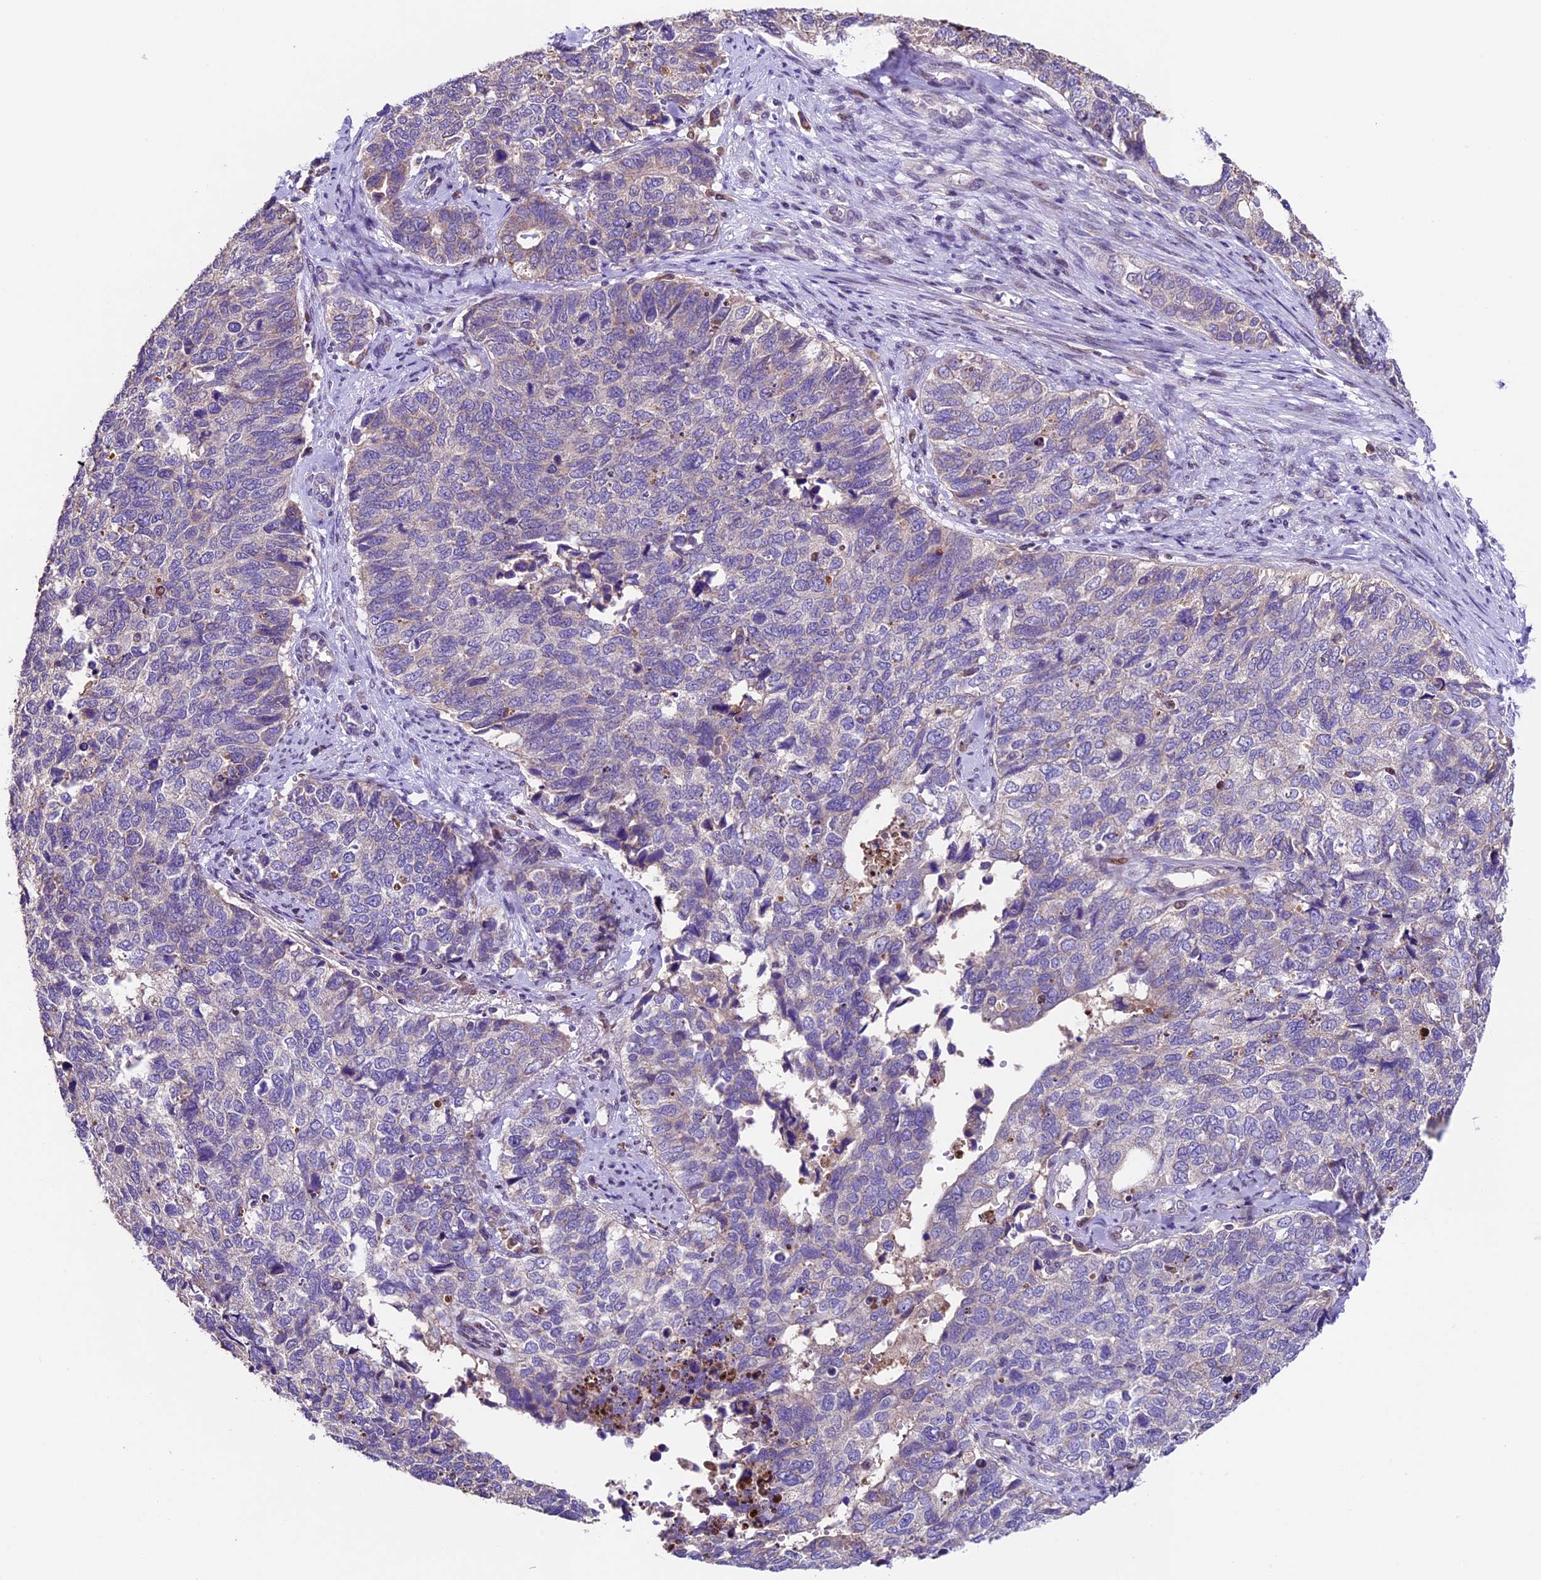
{"staining": {"intensity": "weak", "quantity": "<25%", "location": "cytoplasmic/membranous"}, "tissue": "cervical cancer", "cell_type": "Tumor cells", "image_type": "cancer", "snomed": [{"axis": "morphology", "description": "Squamous cell carcinoma, NOS"}, {"axis": "topography", "description": "Cervix"}], "caption": "DAB (3,3'-diaminobenzidine) immunohistochemical staining of human cervical cancer (squamous cell carcinoma) reveals no significant staining in tumor cells.", "gene": "SBNO2", "patient": {"sex": "female", "age": 63}}